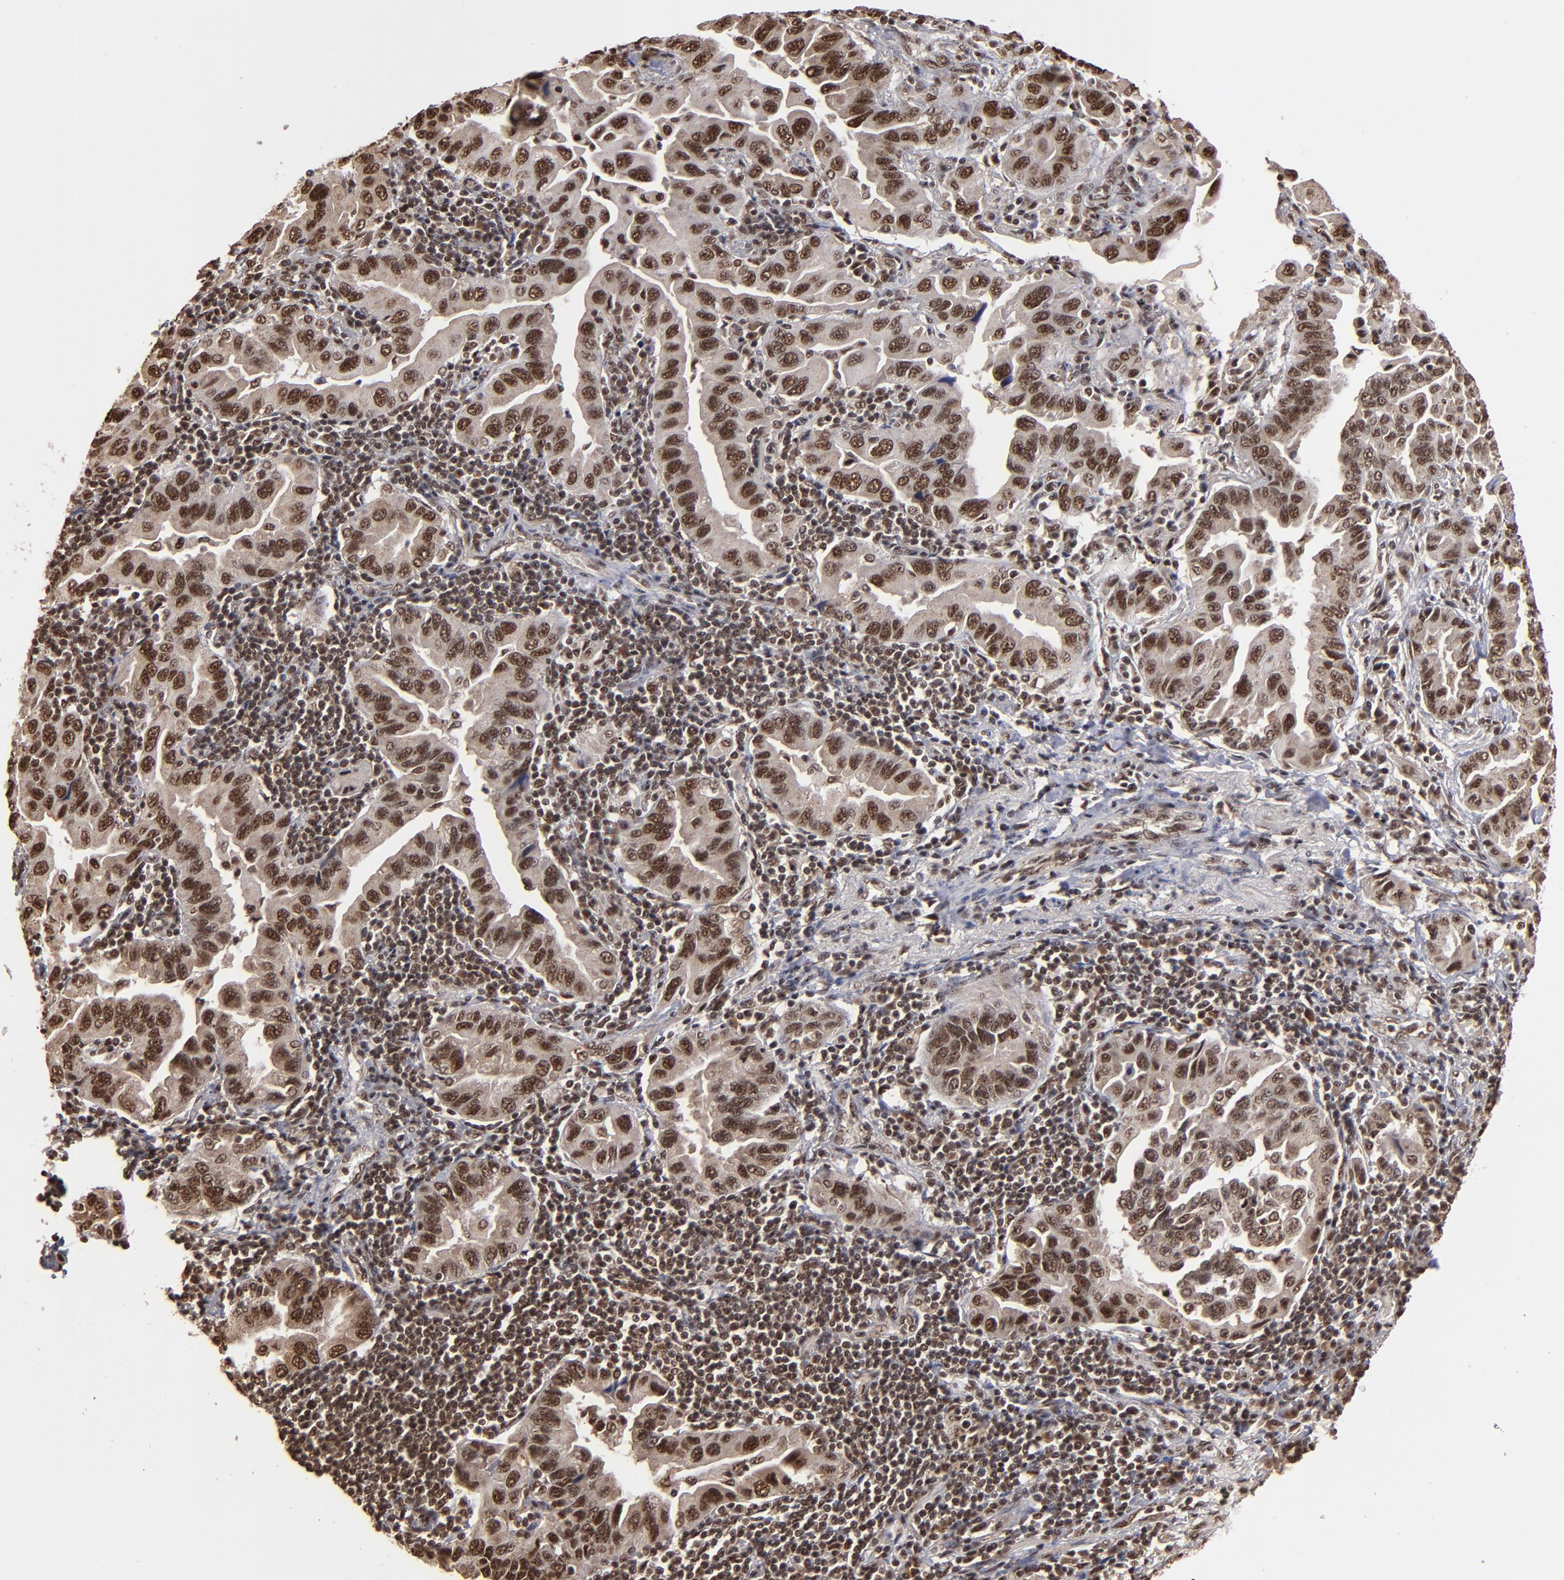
{"staining": {"intensity": "strong", "quantity": ">75%", "location": "cytoplasmic/membranous,nuclear"}, "tissue": "lung cancer", "cell_type": "Tumor cells", "image_type": "cancer", "snomed": [{"axis": "morphology", "description": "Adenocarcinoma, NOS"}, {"axis": "topography", "description": "Lung"}], "caption": "Lung cancer (adenocarcinoma) tissue displays strong cytoplasmic/membranous and nuclear staining in about >75% of tumor cells", "gene": "SNW1", "patient": {"sex": "female", "age": 65}}